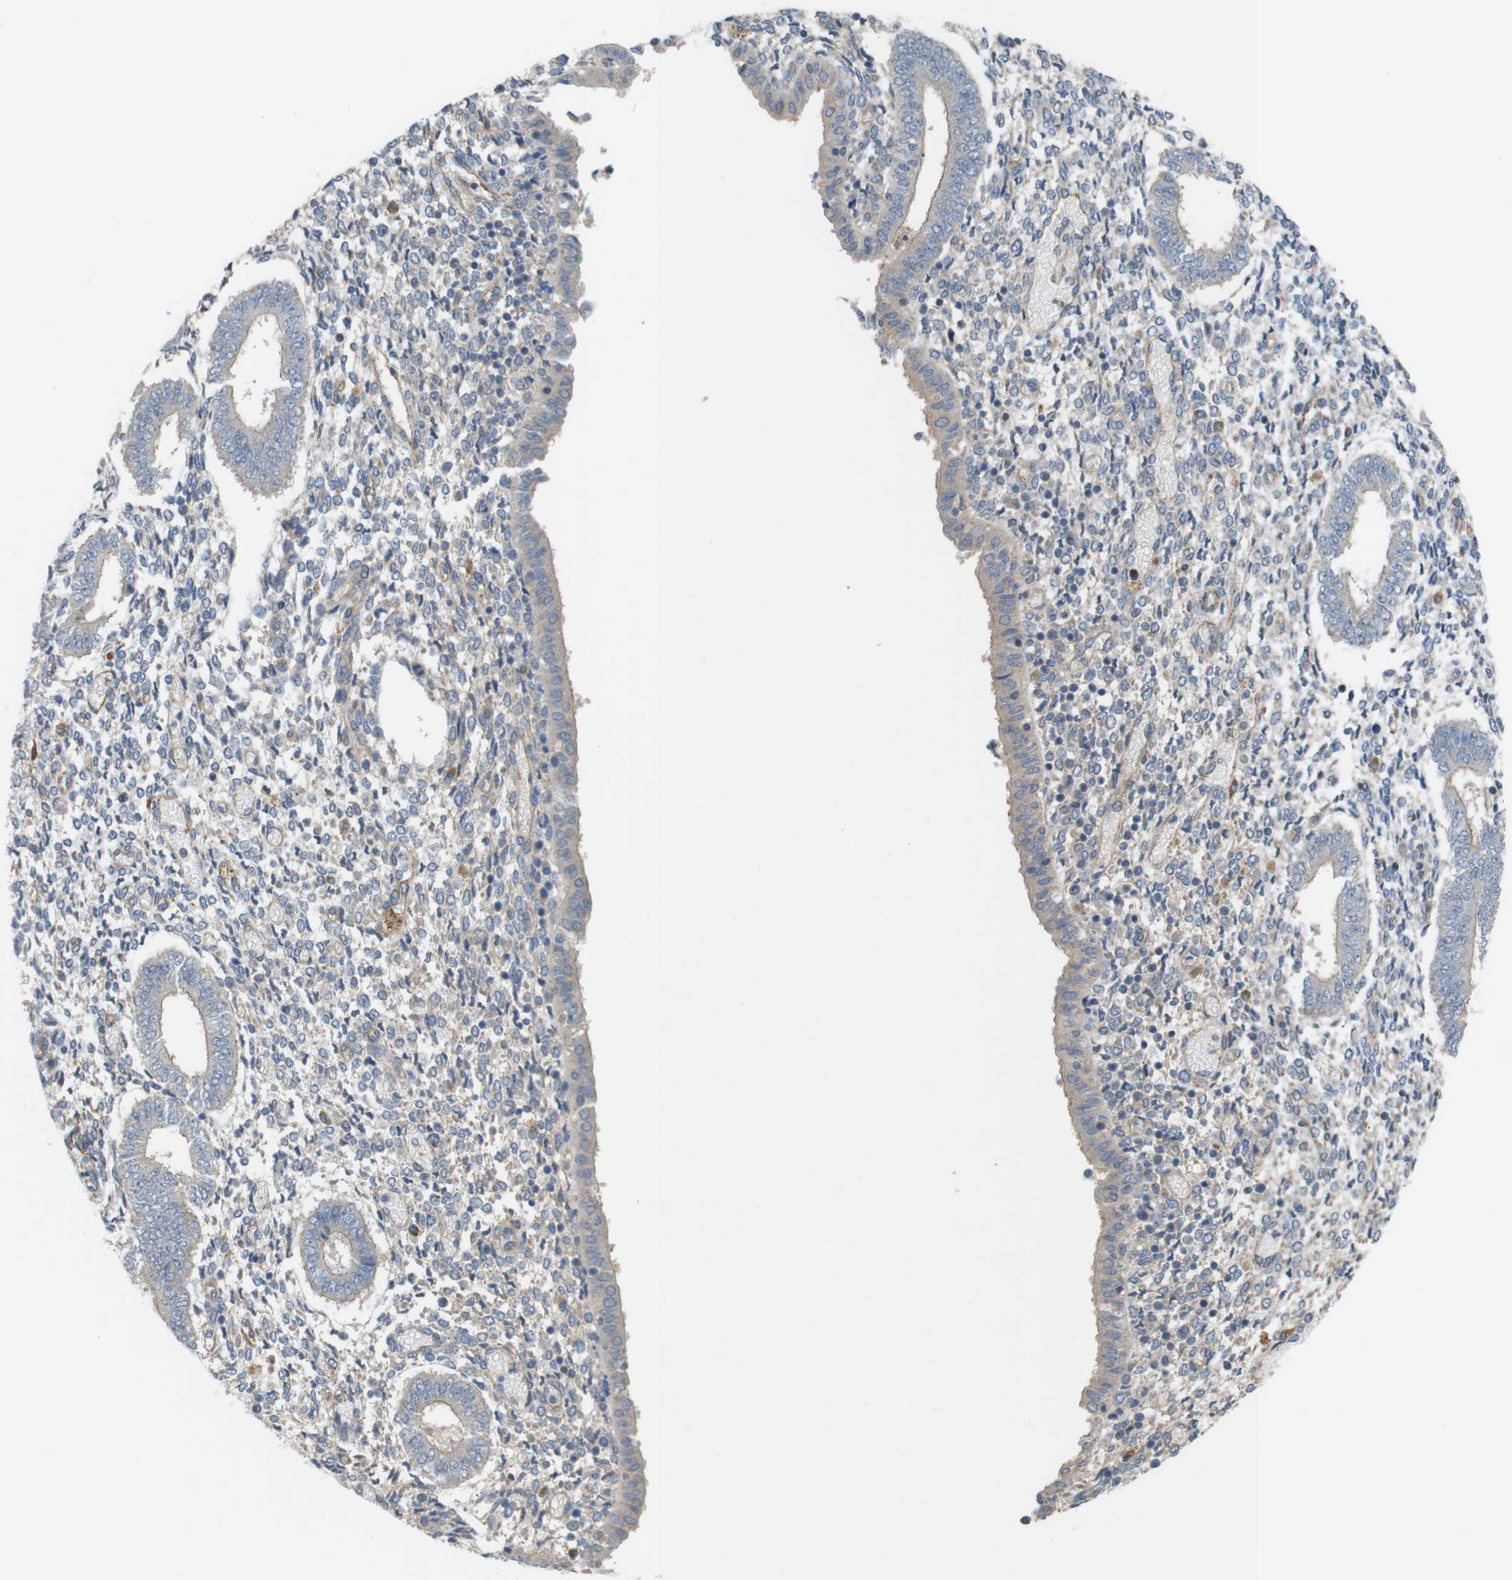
{"staining": {"intensity": "weak", "quantity": "25%-75%", "location": "cytoplasmic/membranous"}, "tissue": "endometrium", "cell_type": "Cells in endometrial stroma", "image_type": "normal", "snomed": [{"axis": "morphology", "description": "Normal tissue, NOS"}, {"axis": "topography", "description": "Endometrium"}], "caption": "Endometrium was stained to show a protein in brown. There is low levels of weak cytoplasmic/membranous positivity in approximately 25%-75% of cells in endometrial stroma. (Brightfield microscopy of DAB IHC at high magnification).", "gene": "BVES", "patient": {"sex": "female", "age": 35}}